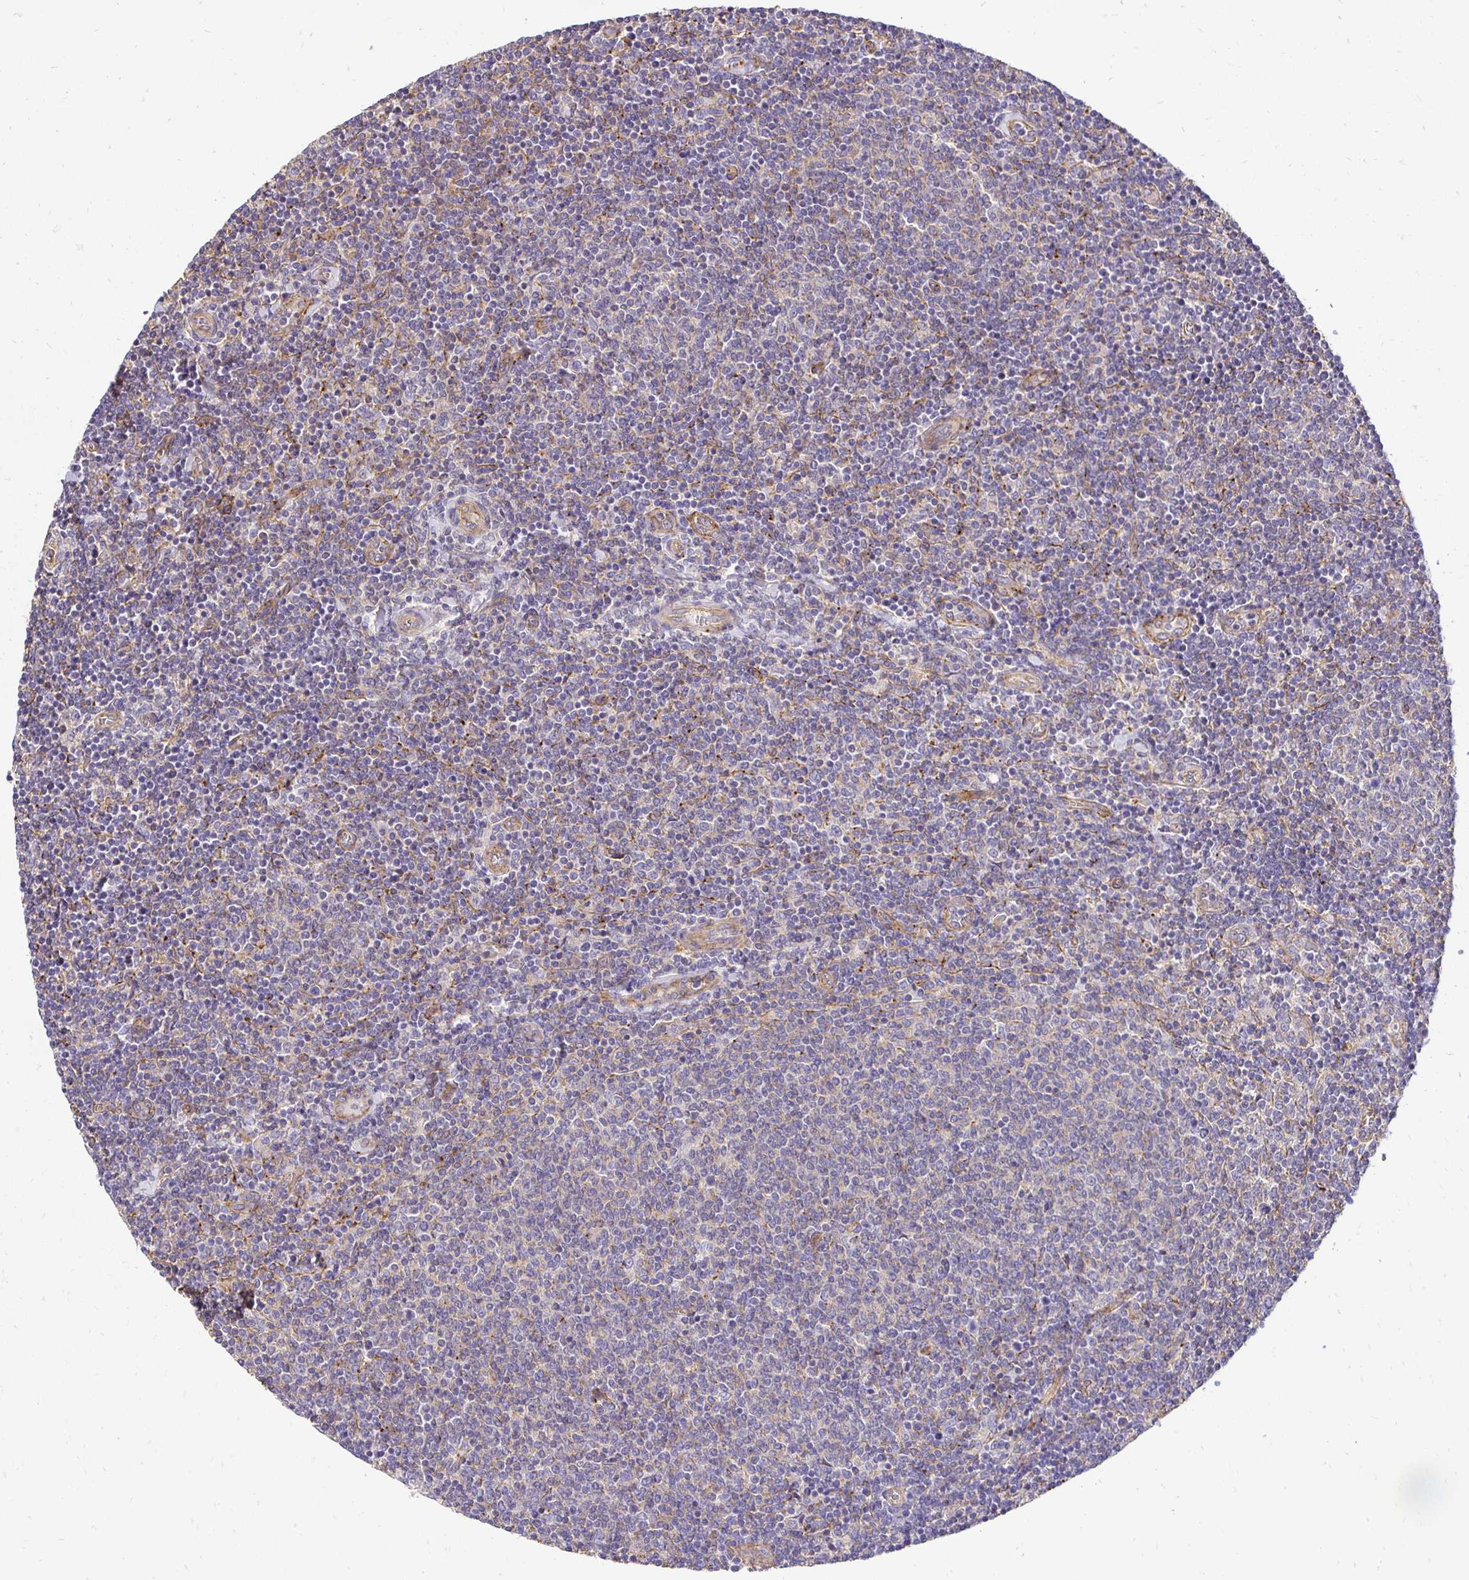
{"staining": {"intensity": "negative", "quantity": "none", "location": "none"}, "tissue": "lymphoma", "cell_type": "Tumor cells", "image_type": "cancer", "snomed": [{"axis": "morphology", "description": "Malignant lymphoma, non-Hodgkin's type, Low grade"}, {"axis": "topography", "description": "Lymph node"}], "caption": "Immunohistochemical staining of lymphoma reveals no significant staining in tumor cells.", "gene": "SLC9A1", "patient": {"sex": "male", "age": 52}}